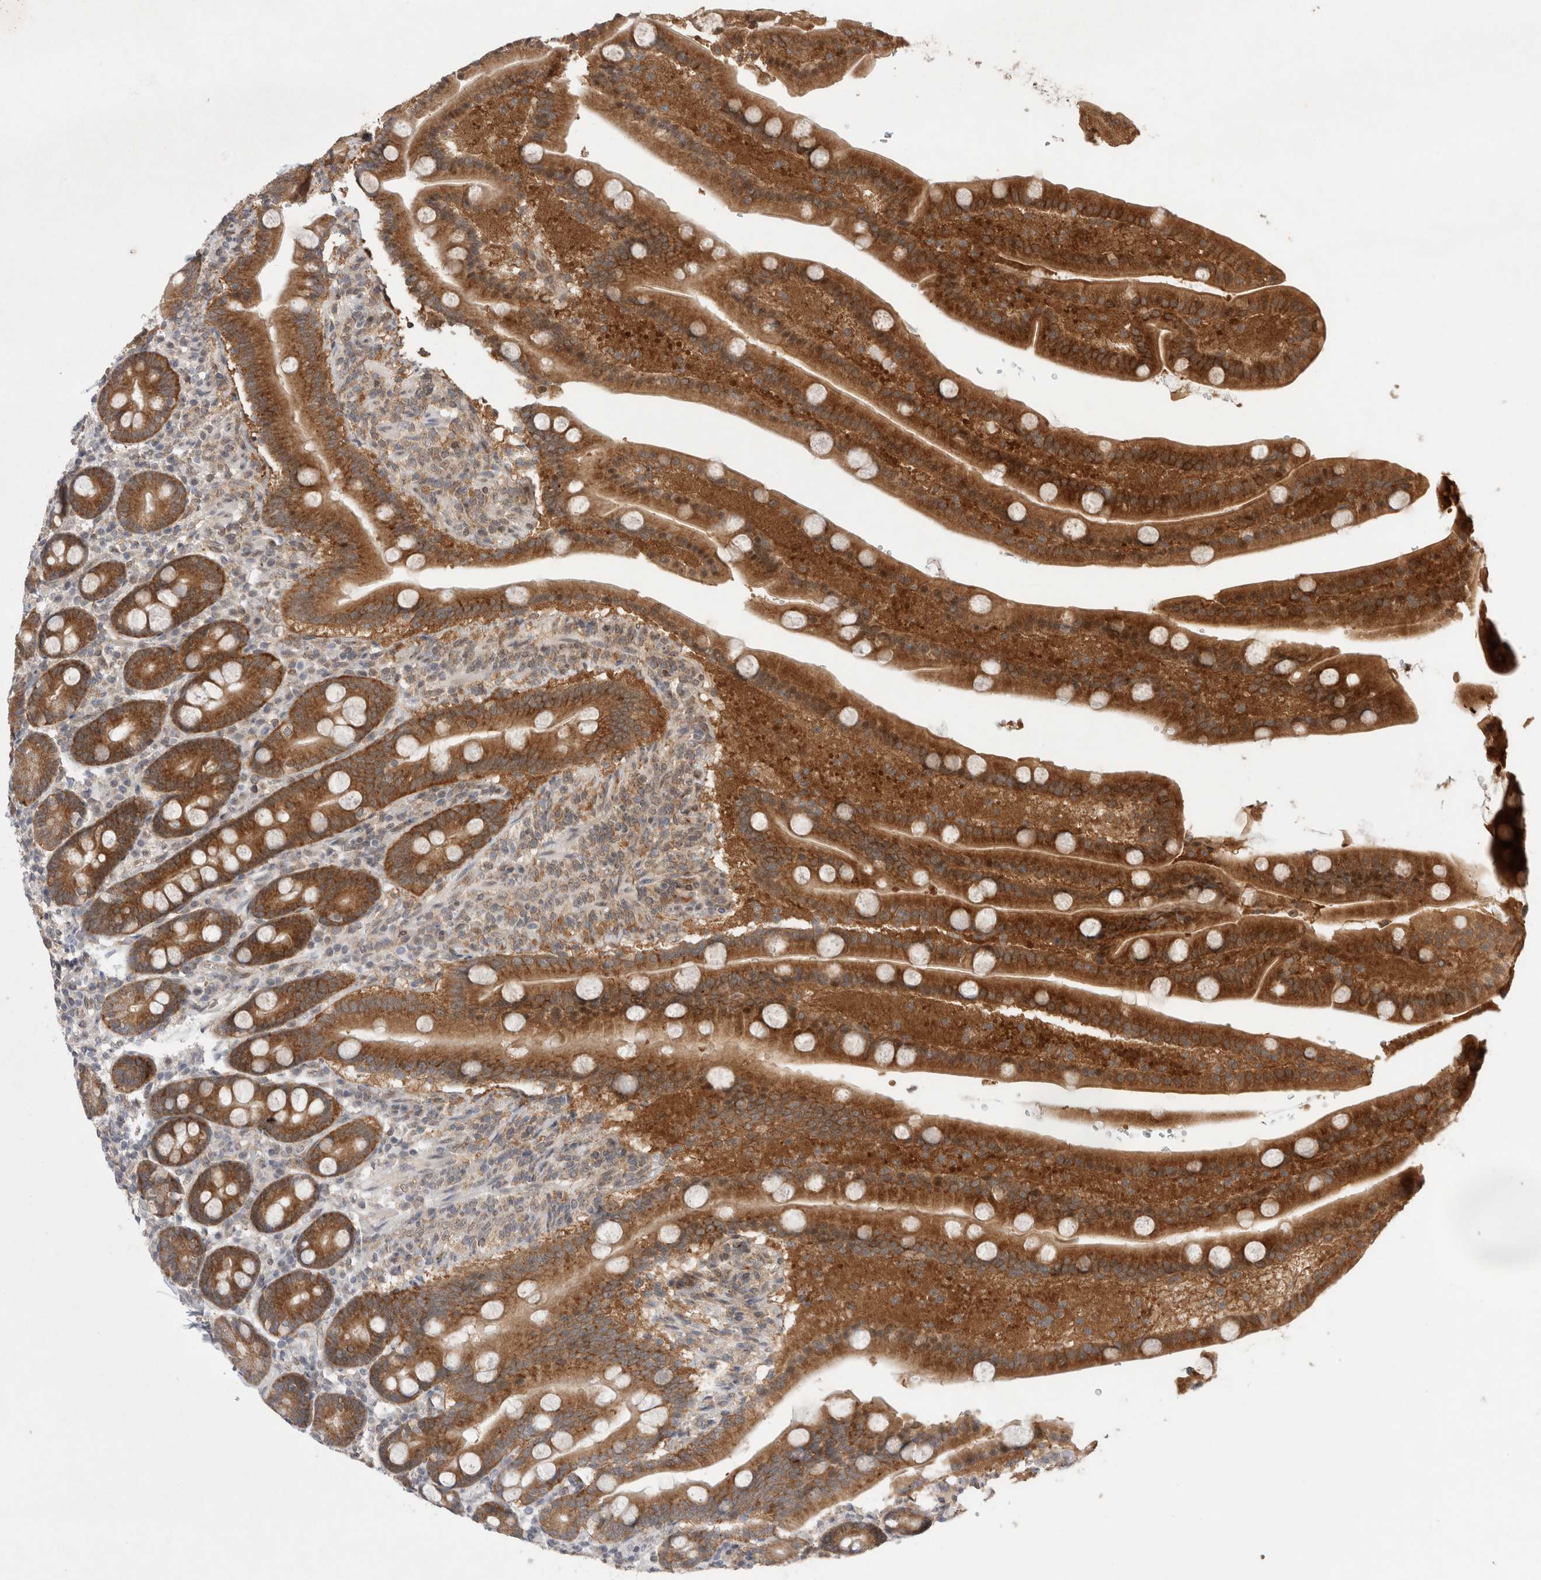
{"staining": {"intensity": "strong", "quantity": ">75%", "location": "cytoplasmic/membranous"}, "tissue": "duodenum", "cell_type": "Glandular cells", "image_type": "normal", "snomed": [{"axis": "morphology", "description": "Normal tissue, NOS"}, {"axis": "topography", "description": "Duodenum"}], "caption": "Immunohistochemical staining of benign duodenum shows strong cytoplasmic/membranous protein positivity in approximately >75% of glandular cells.", "gene": "WIPF2", "patient": {"sex": "male", "age": 54}}